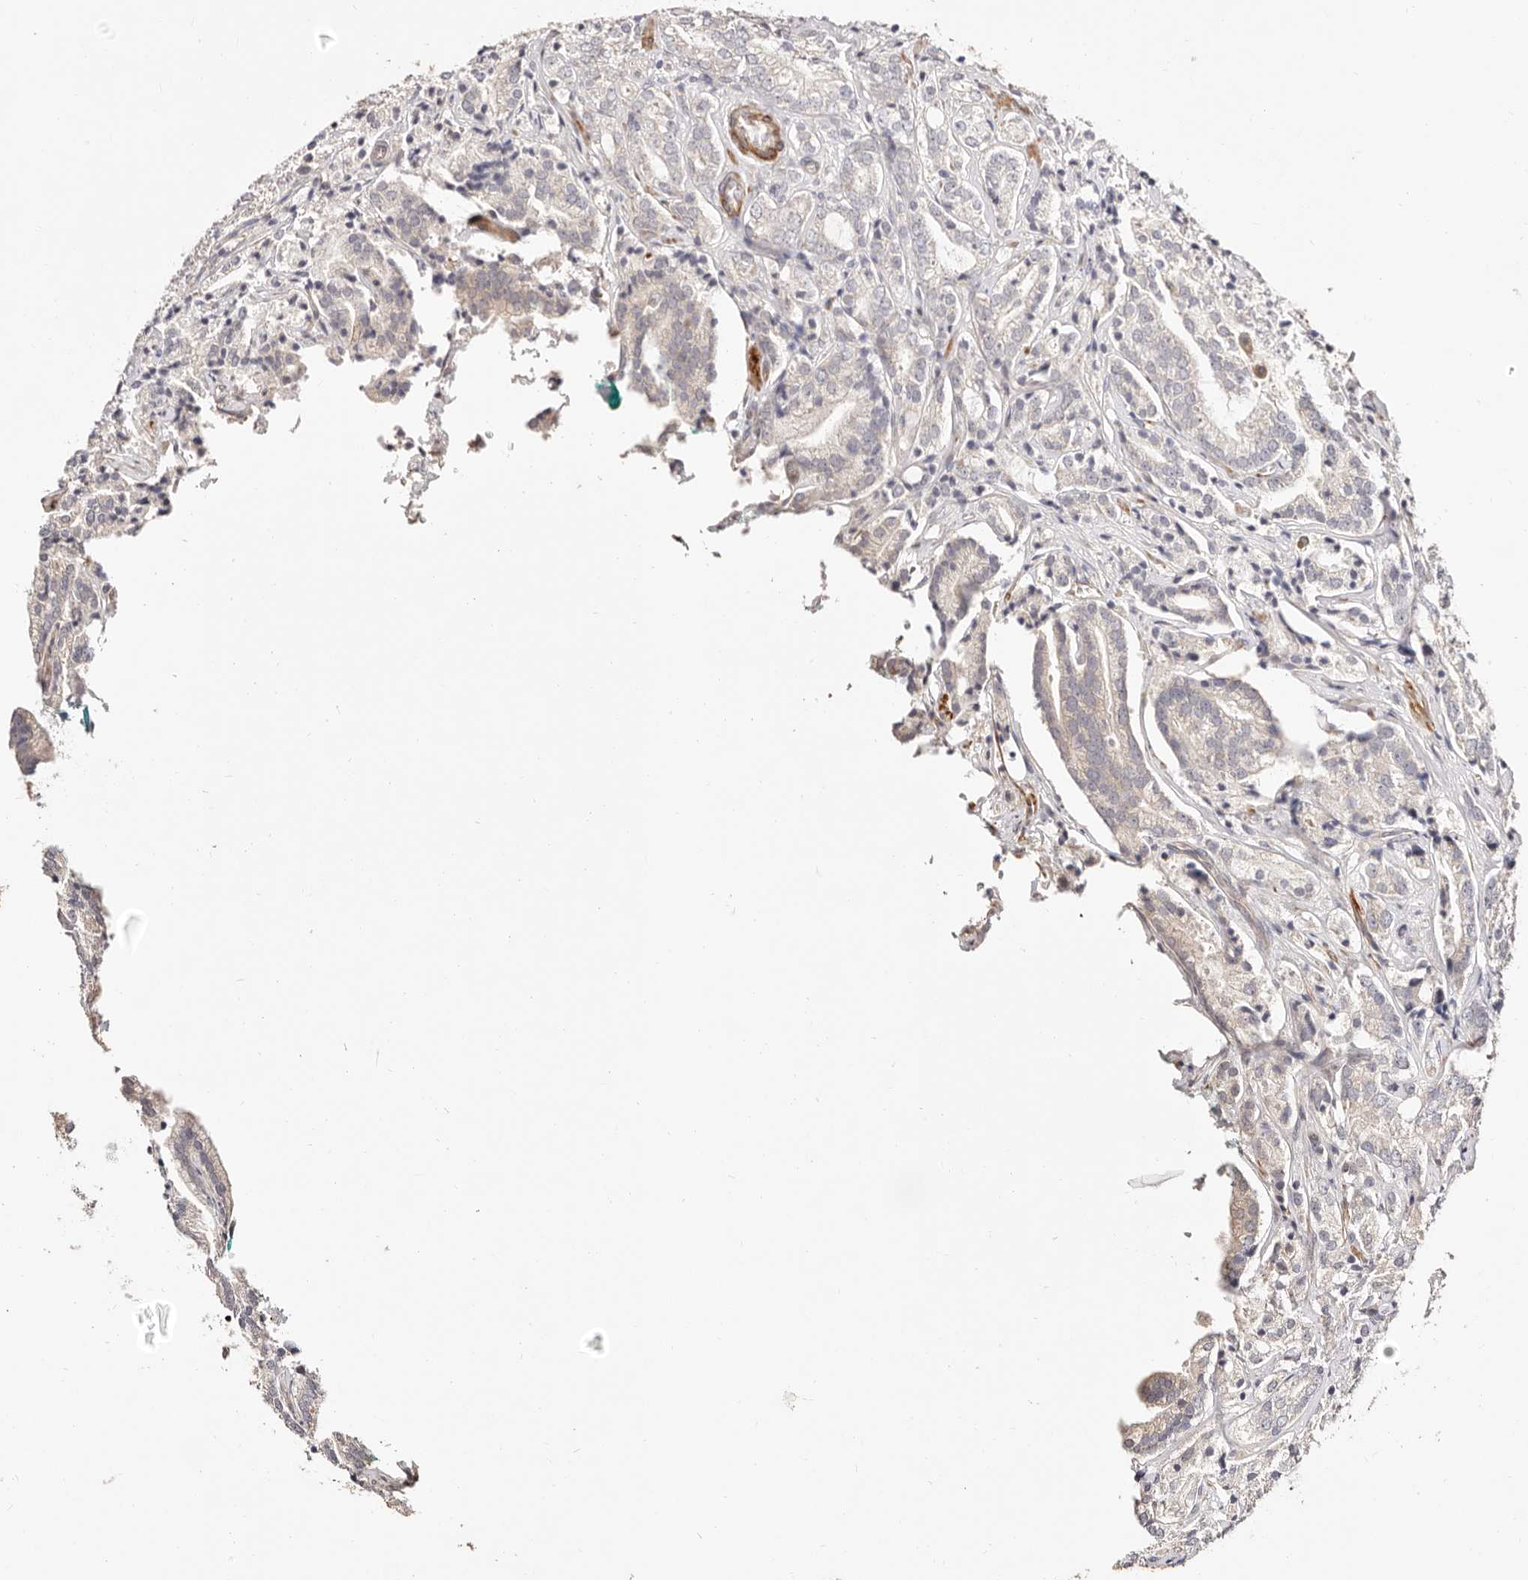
{"staining": {"intensity": "weak", "quantity": "<25%", "location": "cytoplasmic/membranous"}, "tissue": "prostate cancer", "cell_type": "Tumor cells", "image_type": "cancer", "snomed": [{"axis": "morphology", "description": "Adenocarcinoma, High grade"}, {"axis": "topography", "description": "Prostate"}], "caption": "Tumor cells are negative for brown protein staining in prostate high-grade adenocarcinoma. (DAB immunohistochemistry, high magnification).", "gene": "MAPK1", "patient": {"sex": "male", "age": 57}}